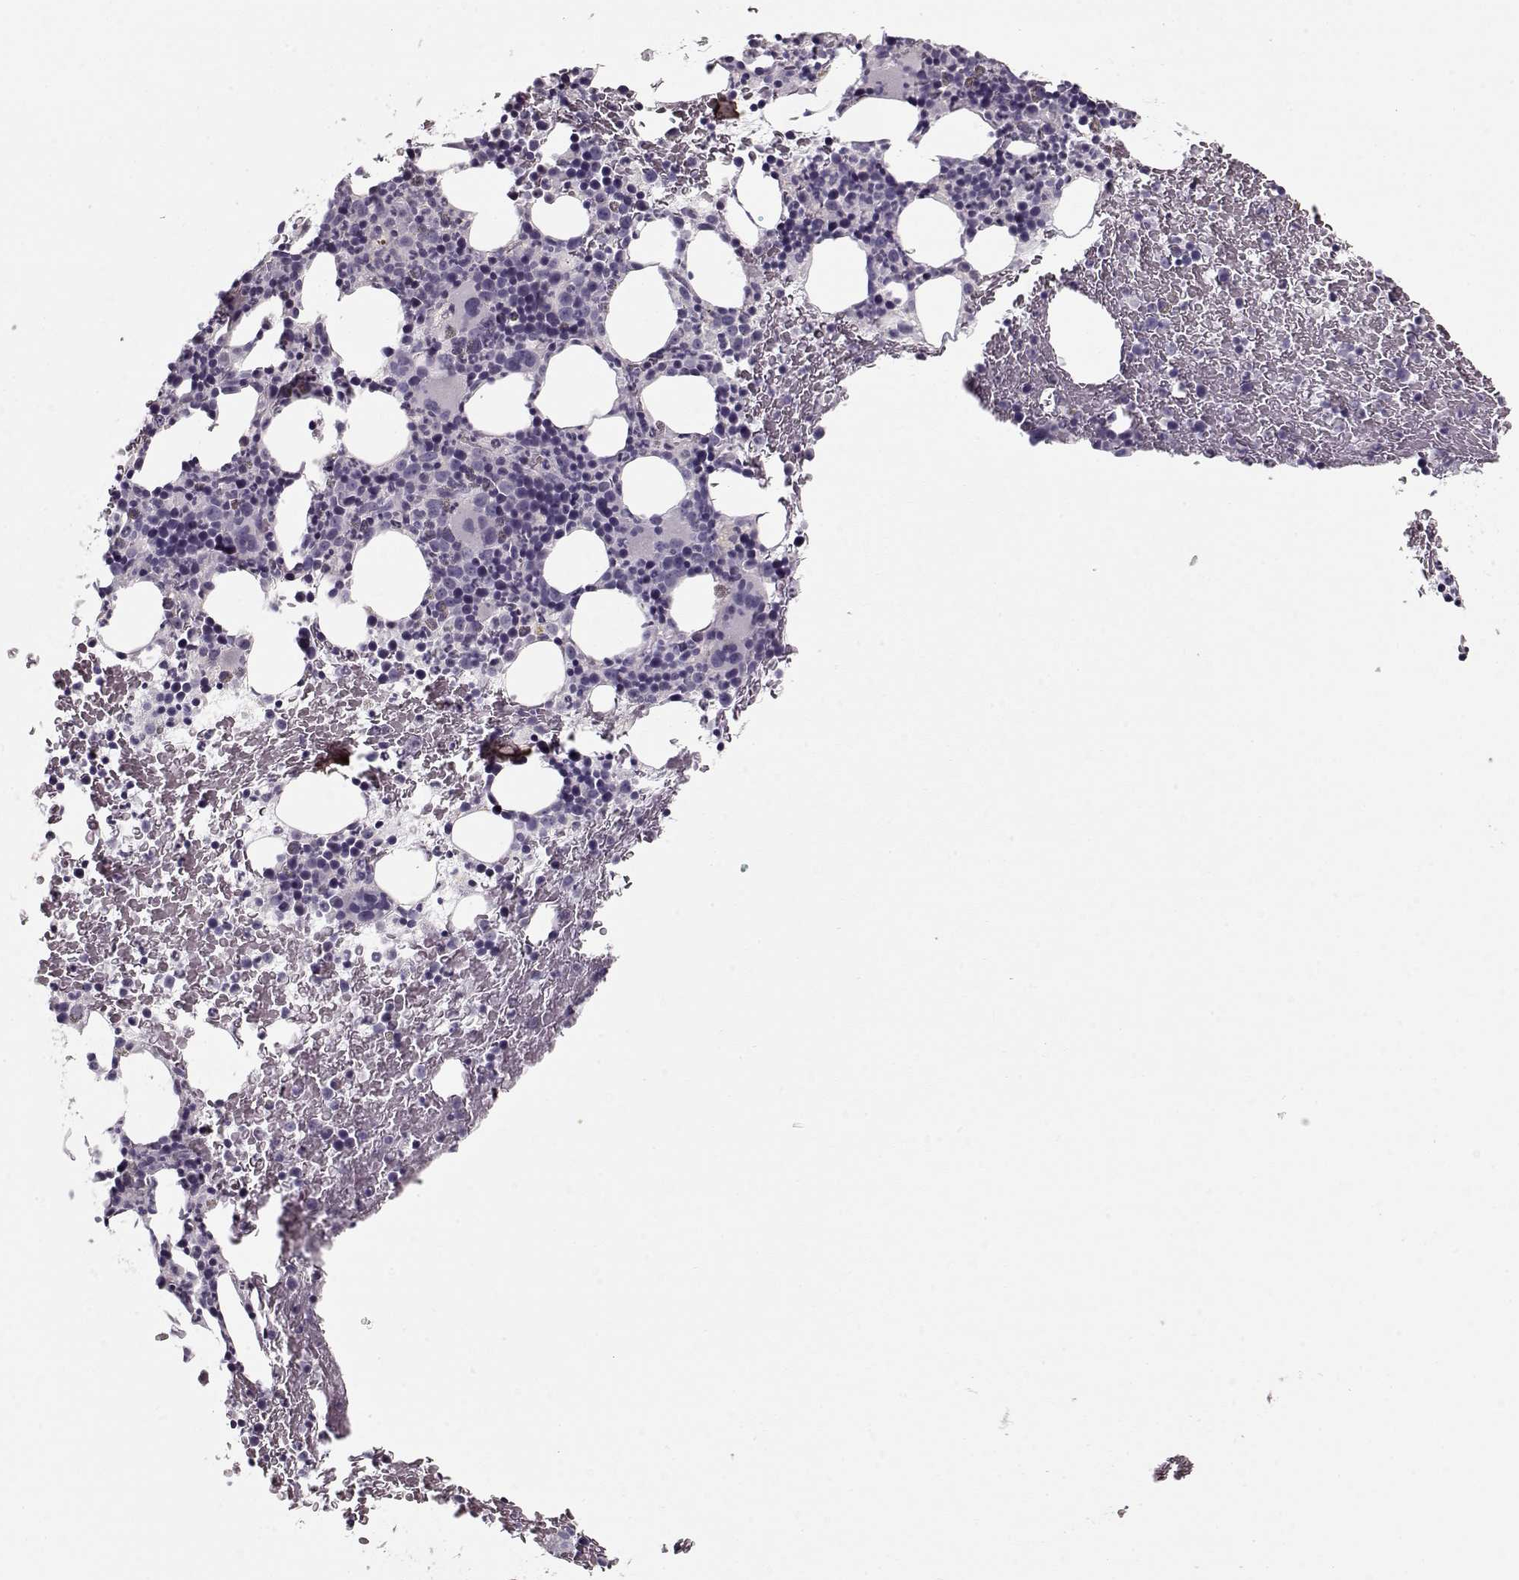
{"staining": {"intensity": "negative", "quantity": "none", "location": "none"}, "tissue": "bone marrow", "cell_type": "Hematopoietic cells", "image_type": "normal", "snomed": [{"axis": "morphology", "description": "Normal tissue, NOS"}, {"axis": "topography", "description": "Bone marrow"}], "caption": "Hematopoietic cells are negative for brown protein staining in benign bone marrow. (Immunohistochemistry (ihc), brightfield microscopy, high magnification).", "gene": "LUM", "patient": {"sex": "male", "age": 72}}